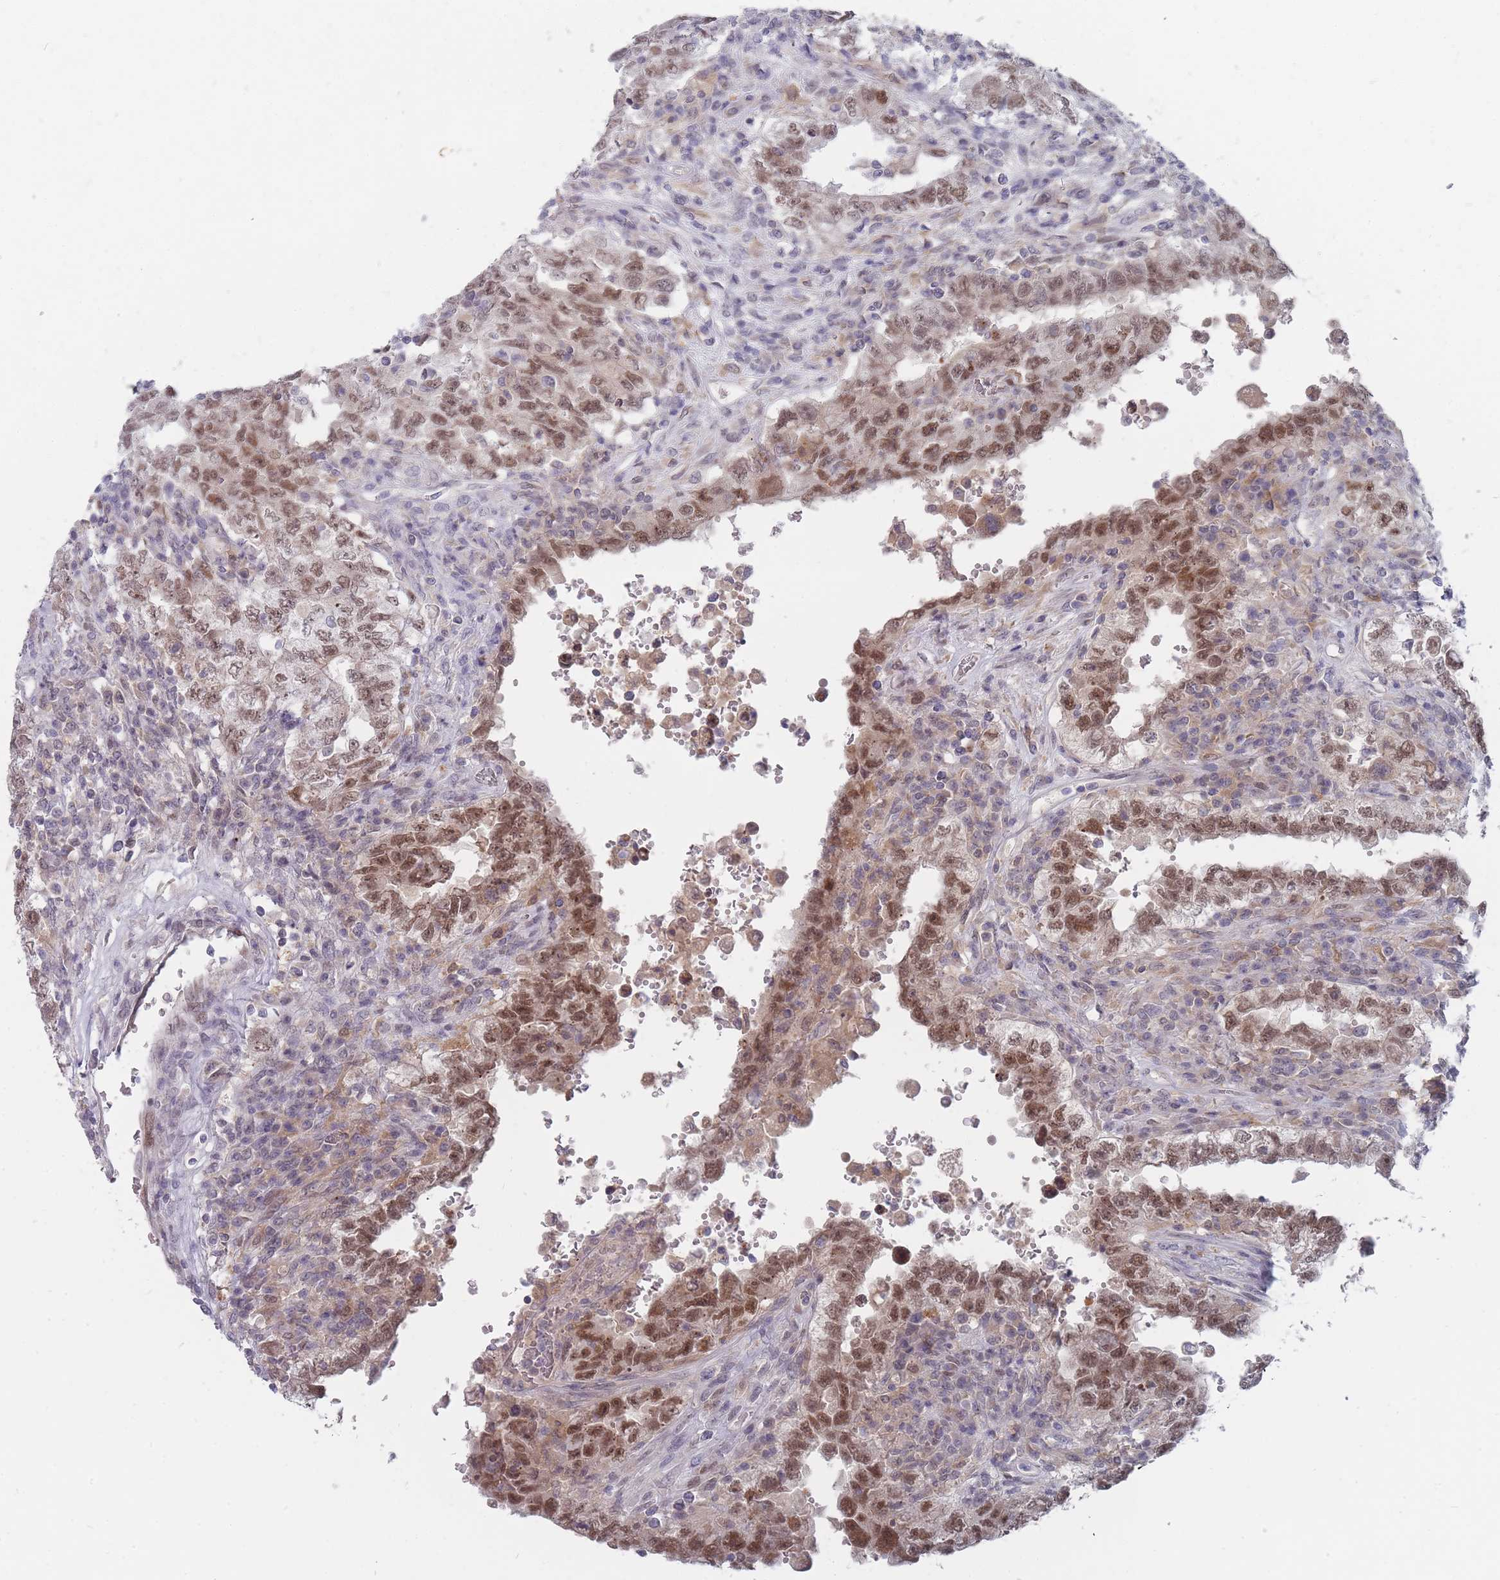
{"staining": {"intensity": "moderate", "quantity": ">75%", "location": "nuclear"}, "tissue": "testis cancer", "cell_type": "Tumor cells", "image_type": "cancer", "snomed": [{"axis": "morphology", "description": "Carcinoma, Embryonal, NOS"}, {"axis": "topography", "description": "Testis"}], "caption": "Human testis cancer stained with a brown dye shows moderate nuclear positive staining in about >75% of tumor cells.", "gene": "GINS1", "patient": {"sex": "male", "age": 26}}